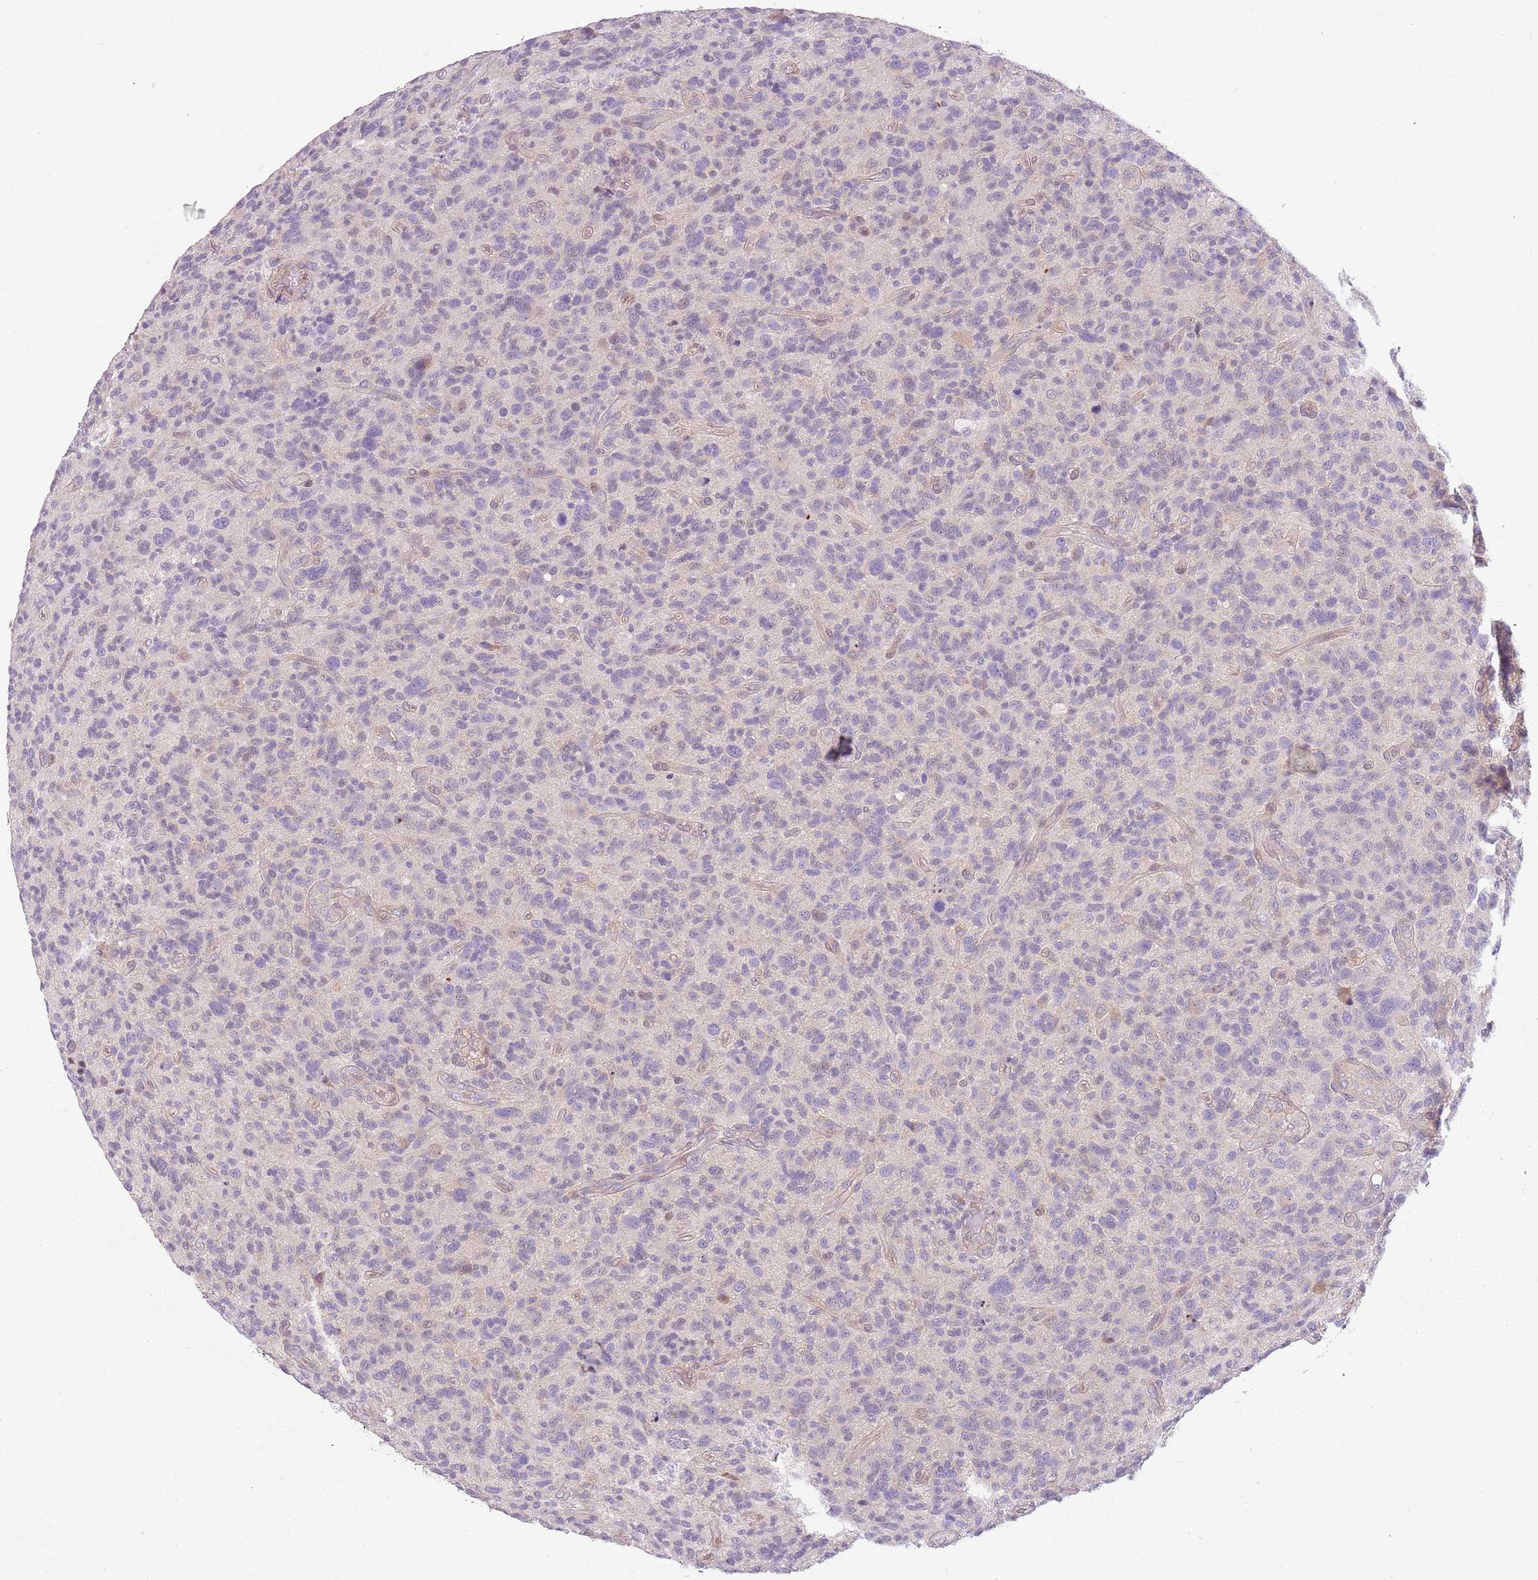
{"staining": {"intensity": "negative", "quantity": "none", "location": "none"}, "tissue": "glioma", "cell_type": "Tumor cells", "image_type": "cancer", "snomed": [{"axis": "morphology", "description": "Glioma, malignant, High grade"}, {"axis": "topography", "description": "Brain"}], "caption": "Glioma was stained to show a protein in brown. There is no significant staining in tumor cells.", "gene": "DEFB116", "patient": {"sex": "male", "age": 47}}